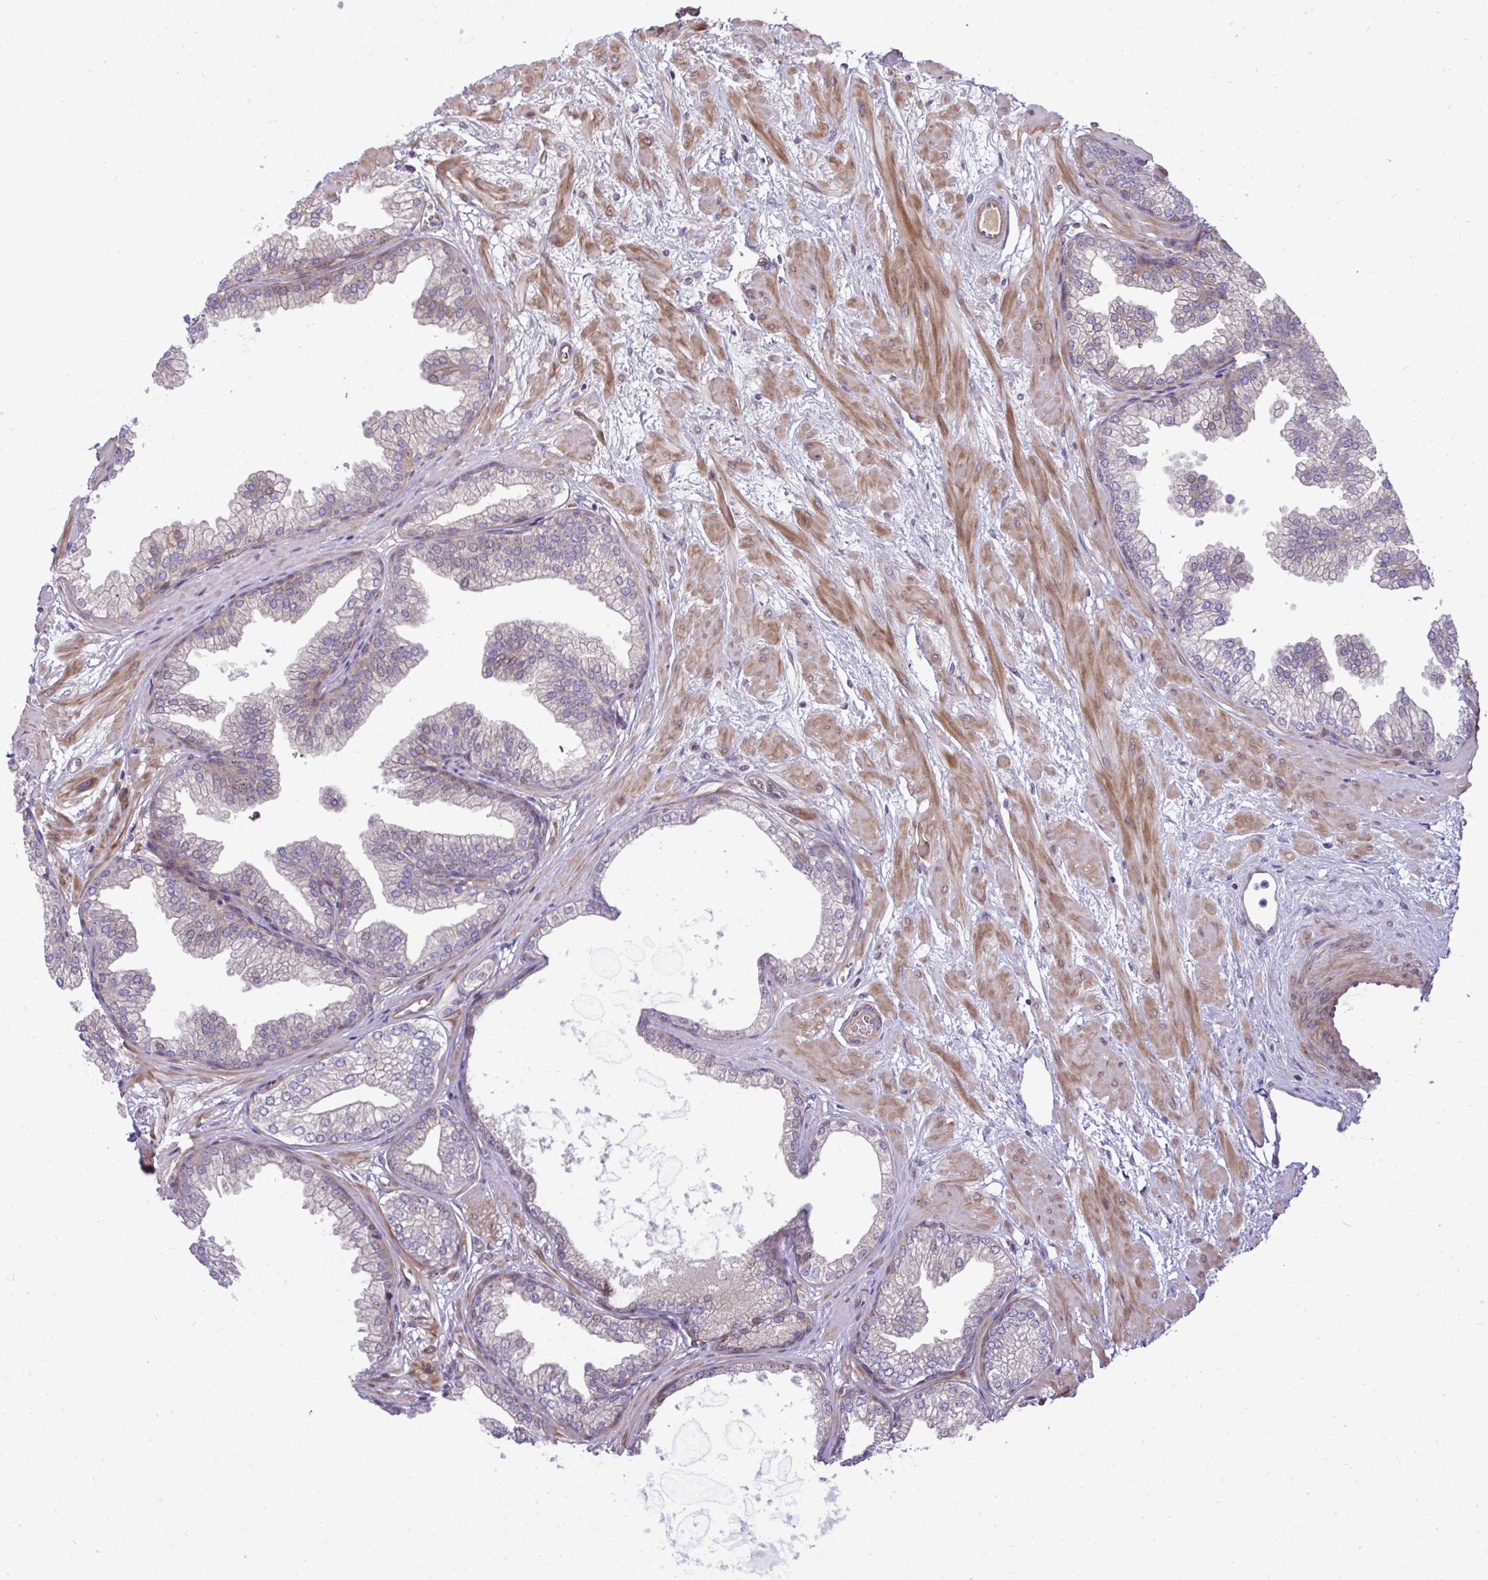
{"staining": {"intensity": "strong", "quantity": "<25%", "location": "cytoplasmic/membranous"}, "tissue": "prostate", "cell_type": "Glandular cells", "image_type": "normal", "snomed": [{"axis": "morphology", "description": "Normal tissue, NOS"}, {"axis": "topography", "description": "Prostate"}], "caption": "An image of human prostate stained for a protein demonstrates strong cytoplasmic/membranous brown staining in glandular cells.", "gene": "ZSCAN9", "patient": {"sex": "male", "age": 37}}